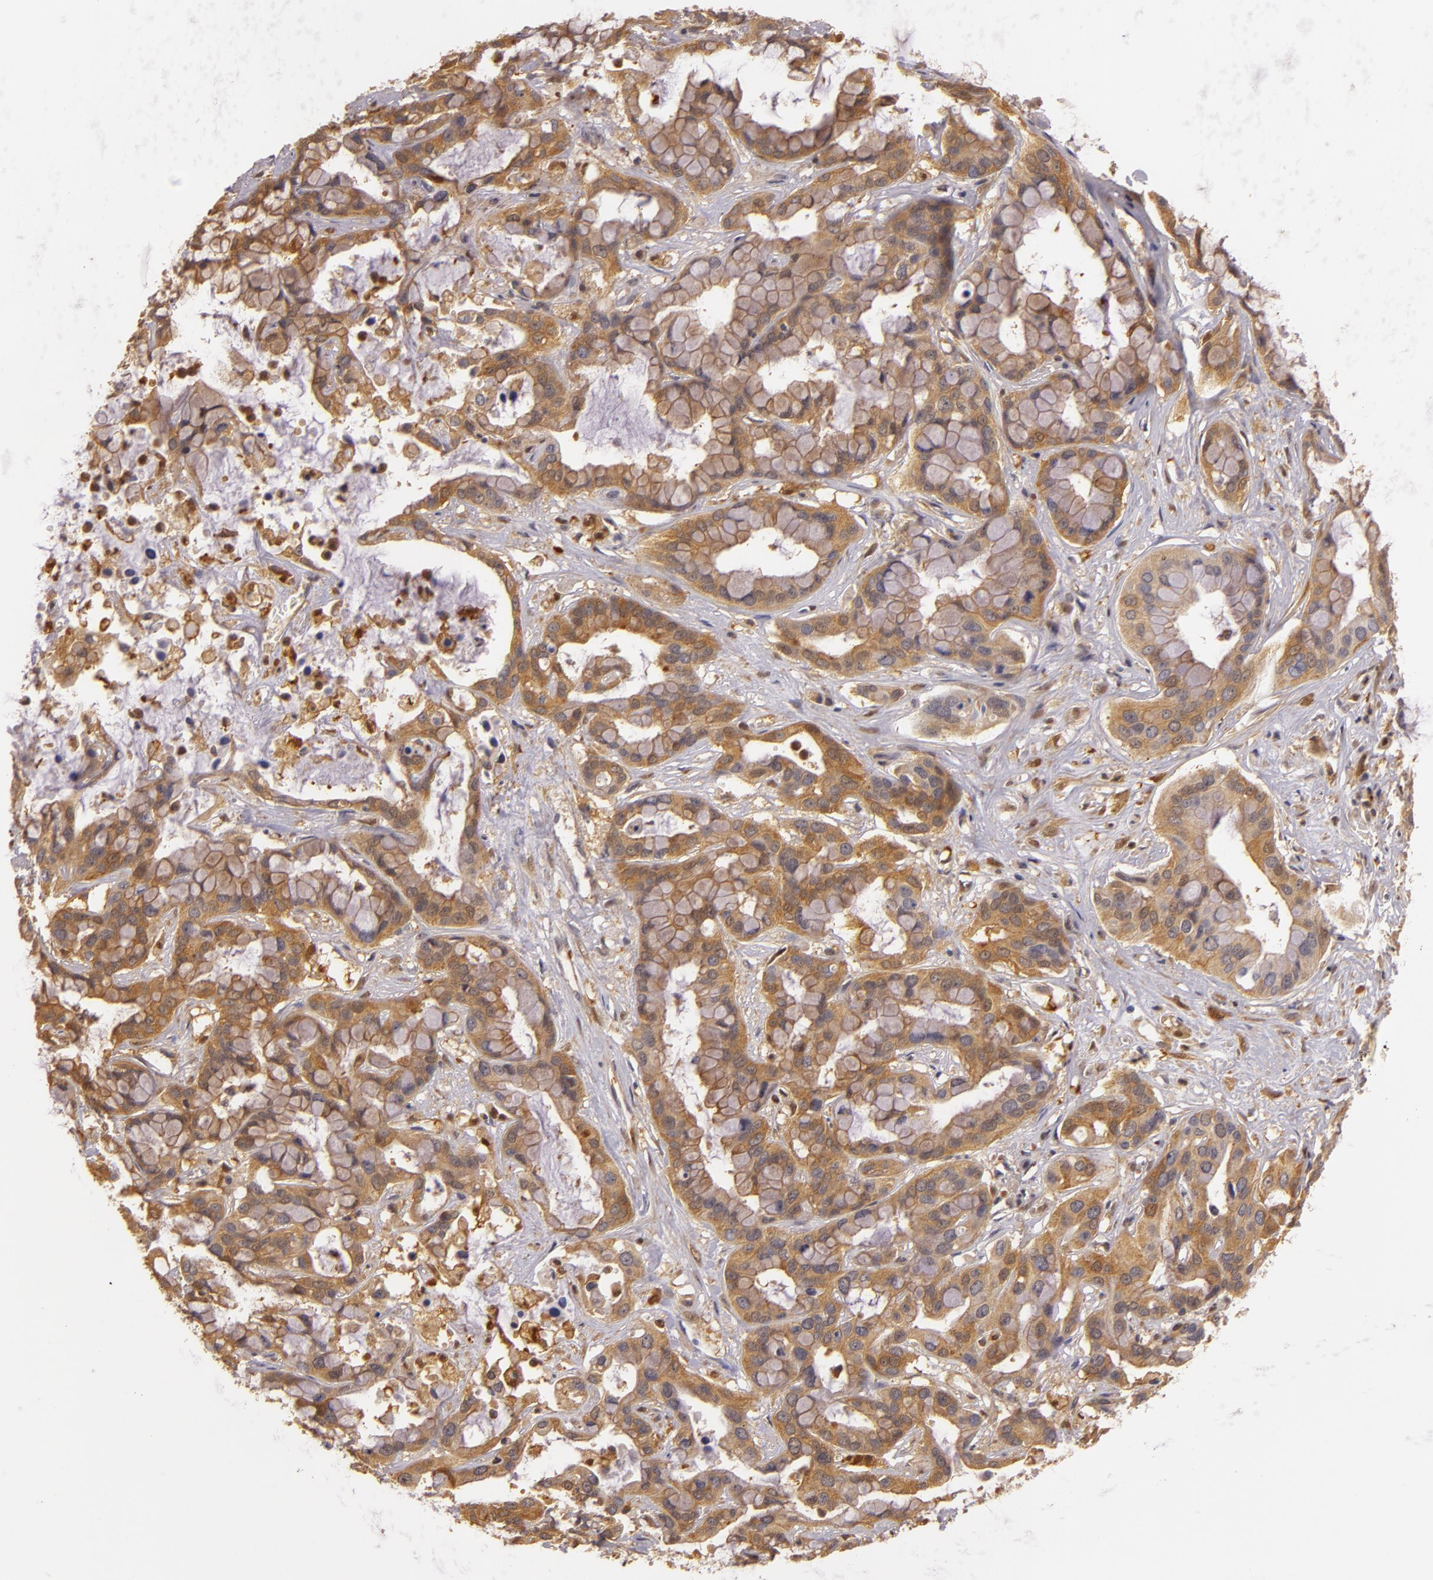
{"staining": {"intensity": "moderate", "quantity": ">75%", "location": "cytoplasmic/membranous"}, "tissue": "liver cancer", "cell_type": "Tumor cells", "image_type": "cancer", "snomed": [{"axis": "morphology", "description": "Cholangiocarcinoma"}, {"axis": "topography", "description": "Liver"}], "caption": "Human liver cholangiocarcinoma stained for a protein (brown) shows moderate cytoplasmic/membranous positive positivity in approximately >75% of tumor cells.", "gene": "TOM1", "patient": {"sex": "female", "age": 65}}